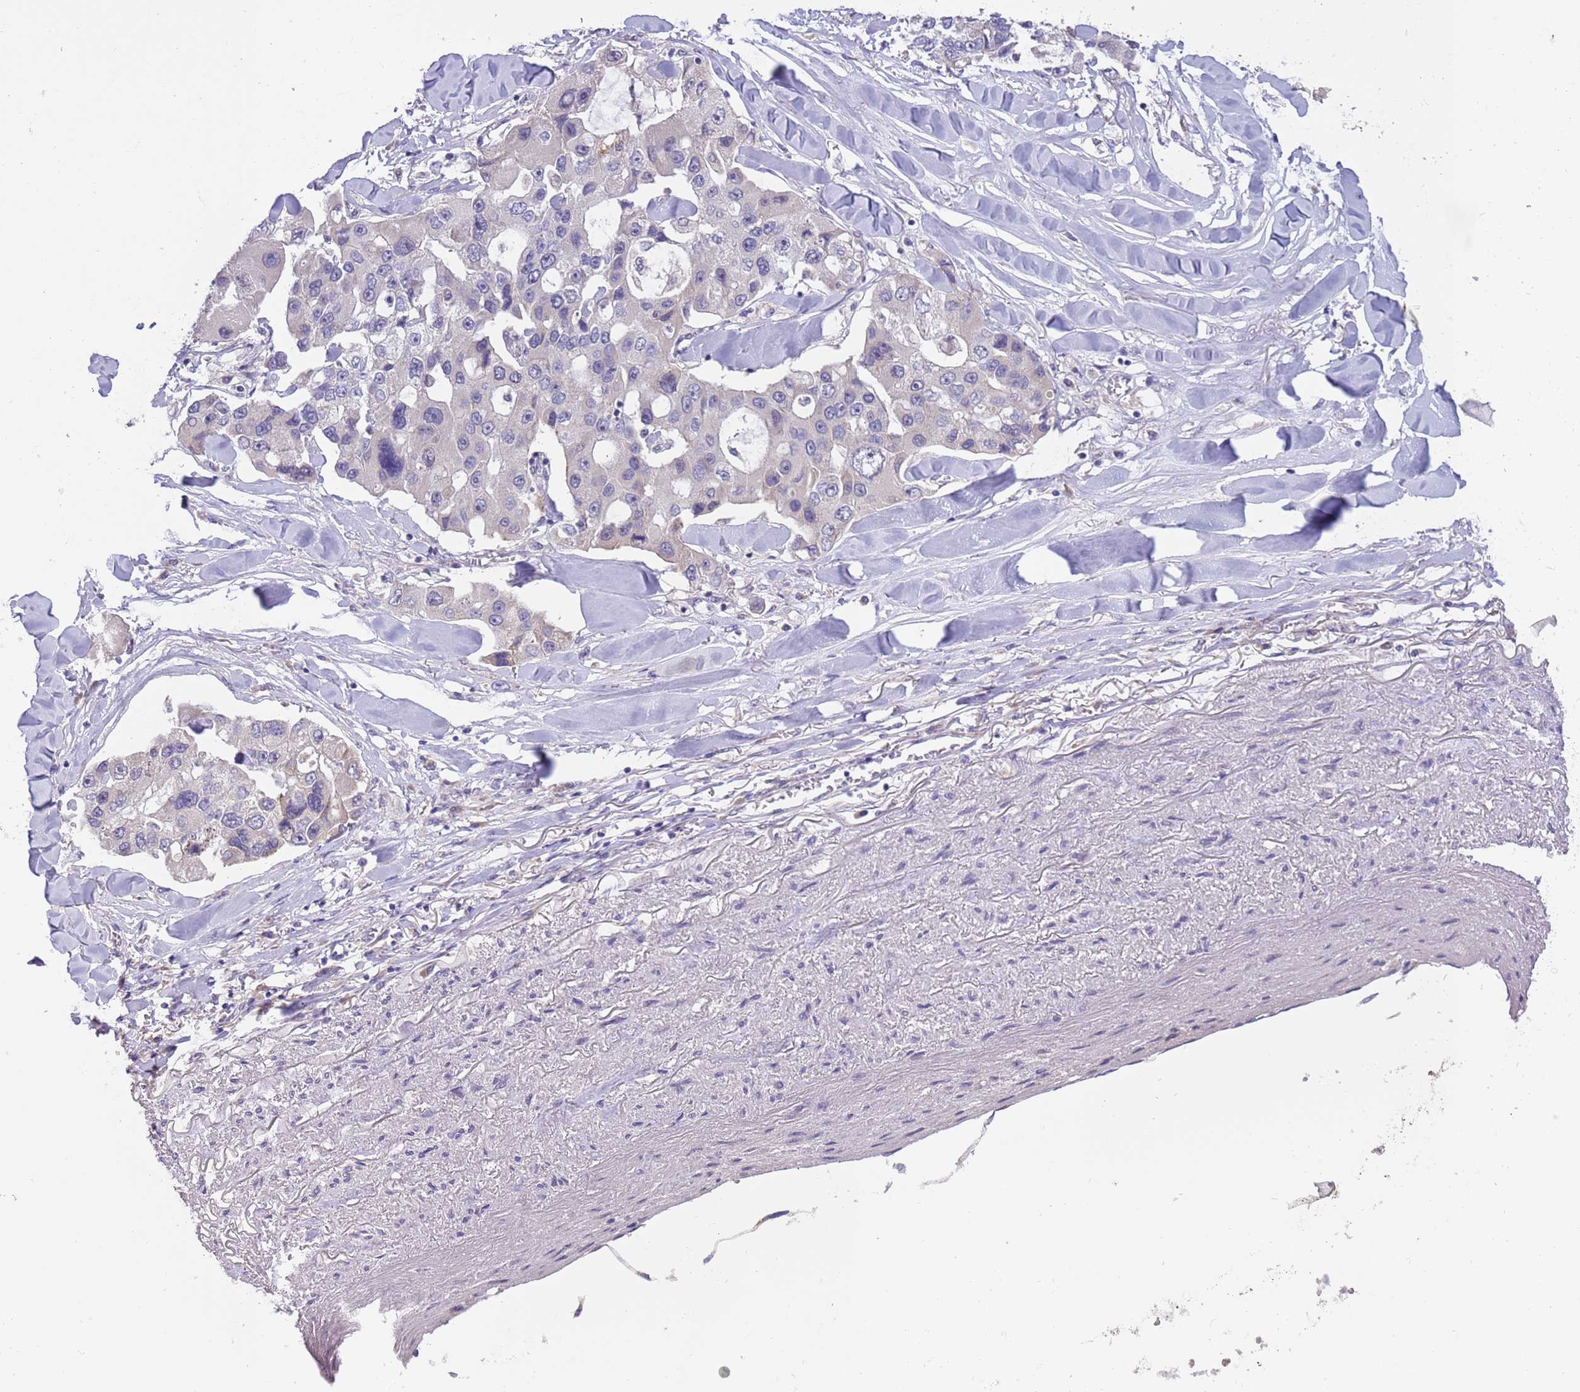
{"staining": {"intensity": "negative", "quantity": "none", "location": "none"}, "tissue": "lung cancer", "cell_type": "Tumor cells", "image_type": "cancer", "snomed": [{"axis": "morphology", "description": "Adenocarcinoma, NOS"}, {"axis": "topography", "description": "Lung"}], "caption": "This is a image of IHC staining of adenocarcinoma (lung), which shows no staining in tumor cells.", "gene": "CABYR", "patient": {"sex": "female", "age": 54}}